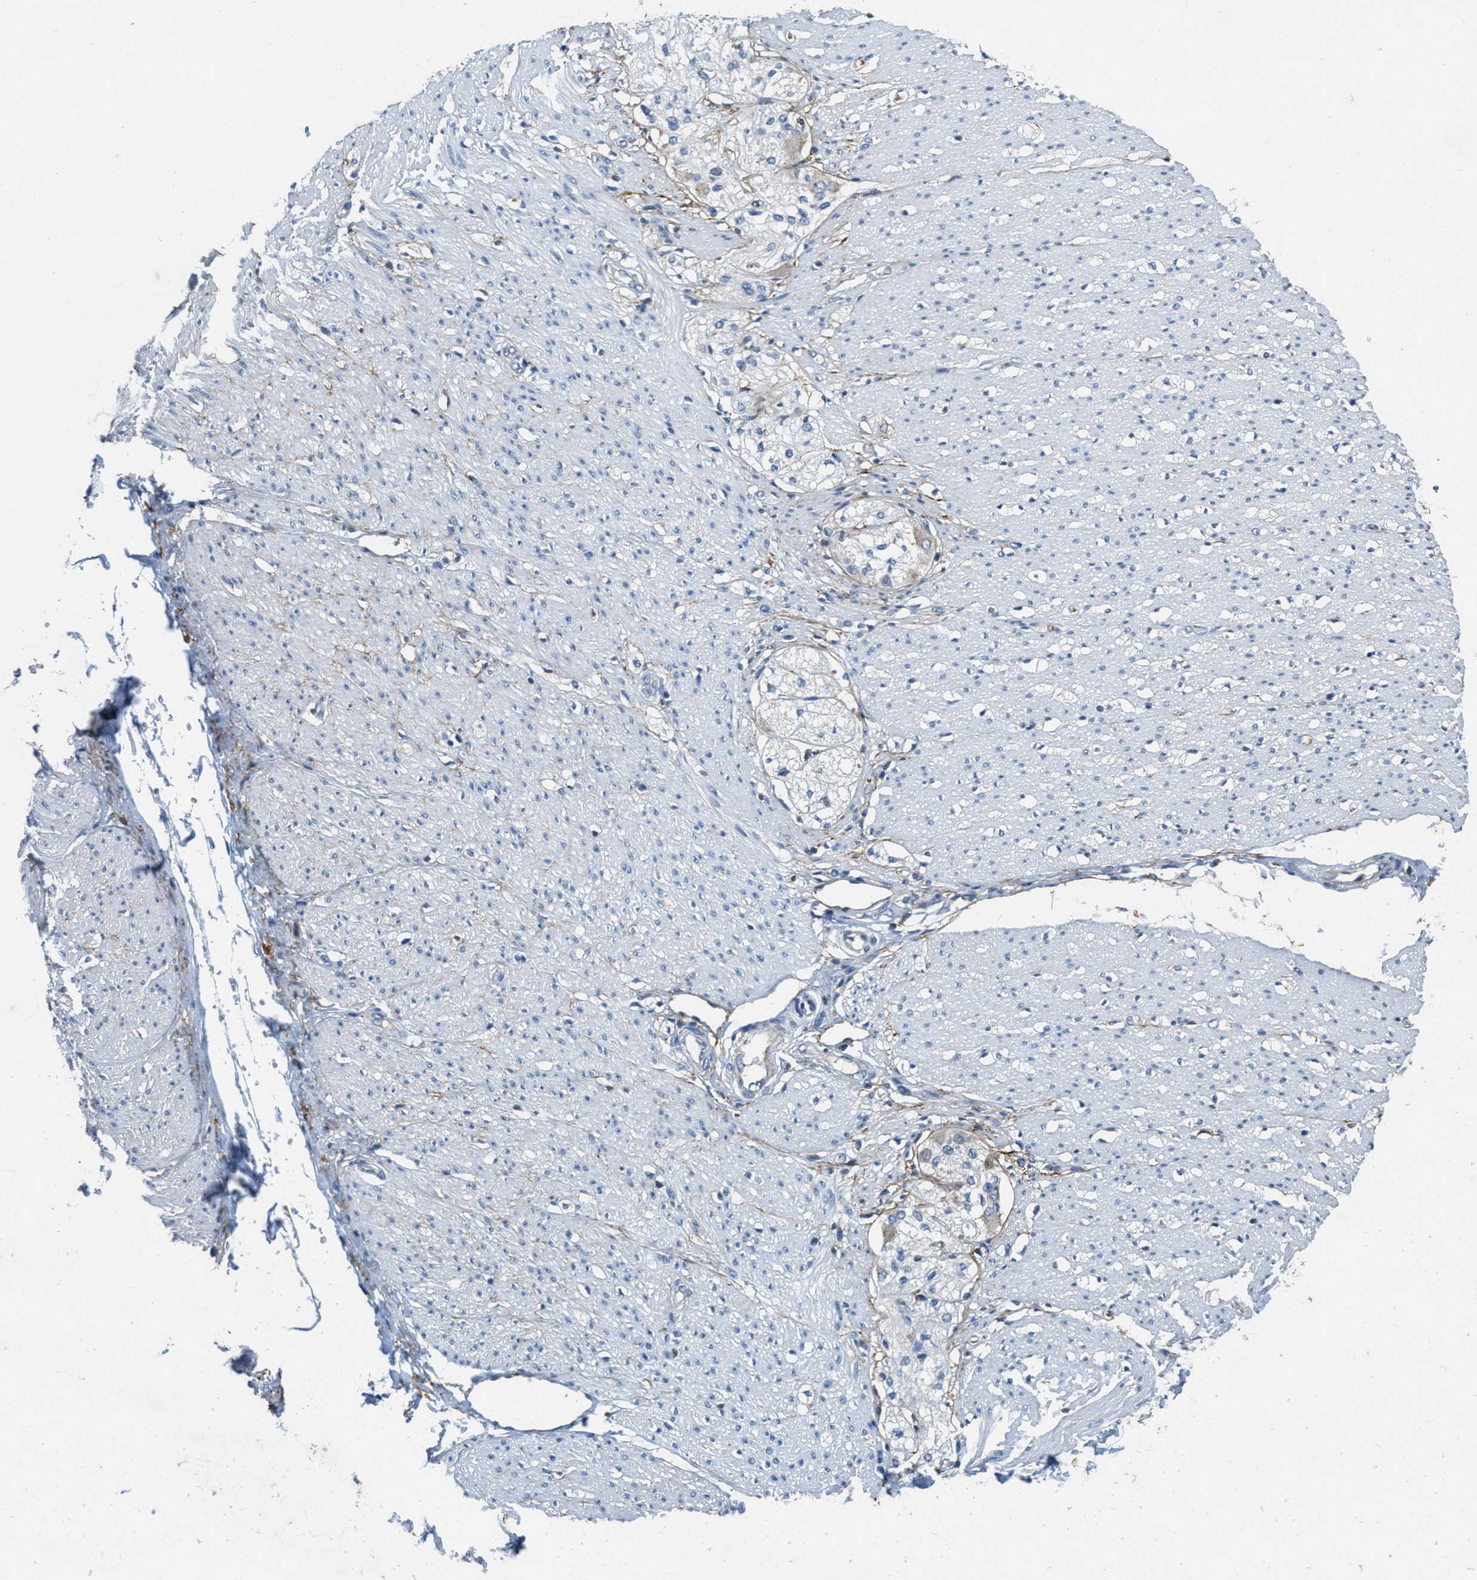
{"staining": {"intensity": "negative", "quantity": "none", "location": "none"}, "tissue": "adipose tissue", "cell_type": "Adipocytes", "image_type": "normal", "snomed": [{"axis": "morphology", "description": "Normal tissue, NOS"}, {"axis": "morphology", "description": "Adenocarcinoma, NOS"}, {"axis": "topography", "description": "Colon"}, {"axis": "topography", "description": "Peripheral nerve tissue"}], "caption": "Adipose tissue stained for a protein using IHC displays no positivity adipocytes.", "gene": "DGKE", "patient": {"sex": "male", "age": 14}}